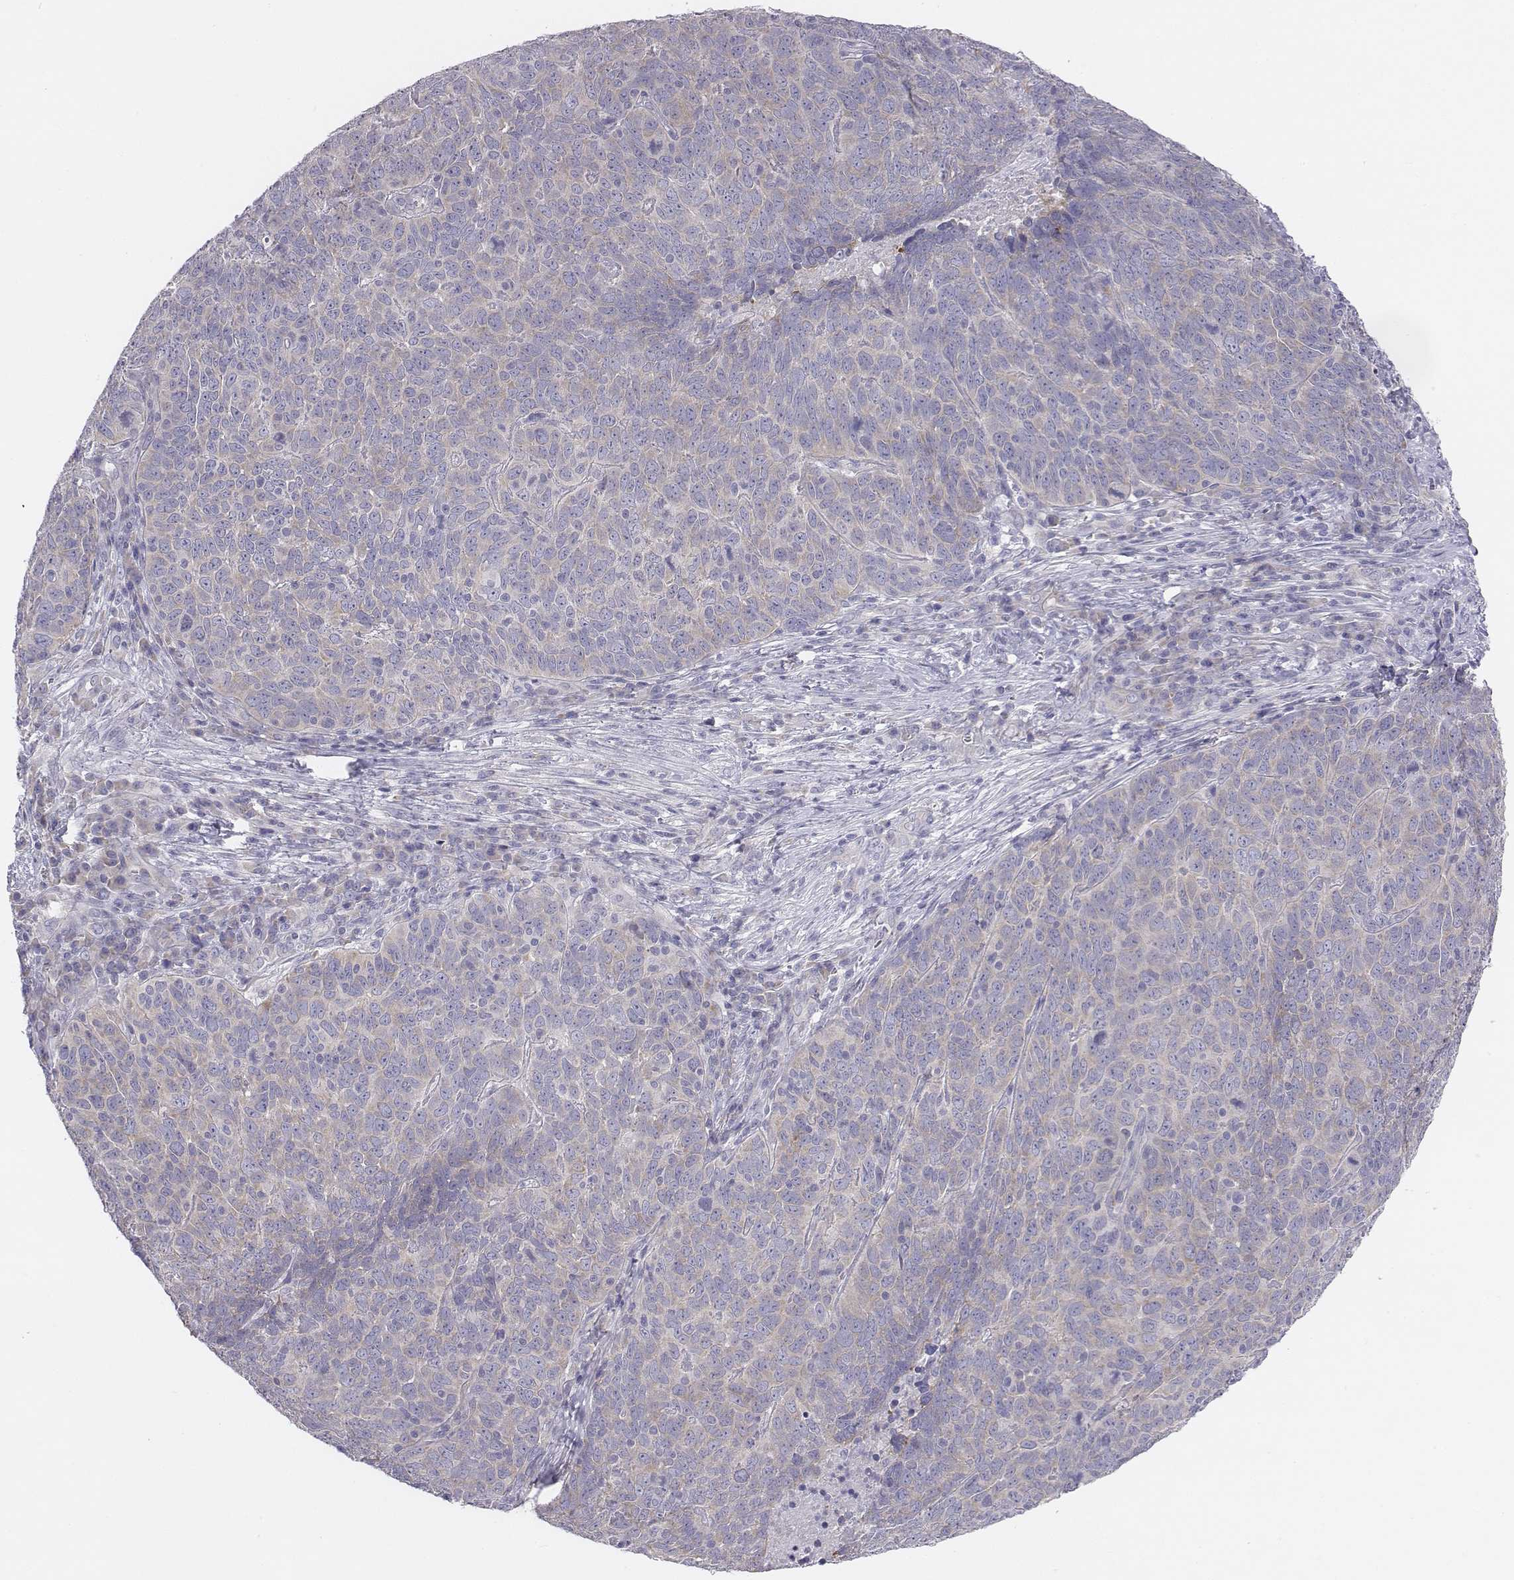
{"staining": {"intensity": "negative", "quantity": "none", "location": "none"}, "tissue": "skin cancer", "cell_type": "Tumor cells", "image_type": "cancer", "snomed": [{"axis": "morphology", "description": "Squamous cell carcinoma, NOS"}, {"axis": "topography", "description": "Skin"}, {"axis": "topography", "description": "Anal"}], "caption": "Tumor cells are negative for brown protein staining in skin cancer (squamous cell carcinoma). (Brightfield microscopy of DAB (3,3'-diaminobenzidine) immunohistochemistry at high magnification).", "gene": "CHST14", "patient": {"sex": "female", "age": 51}}